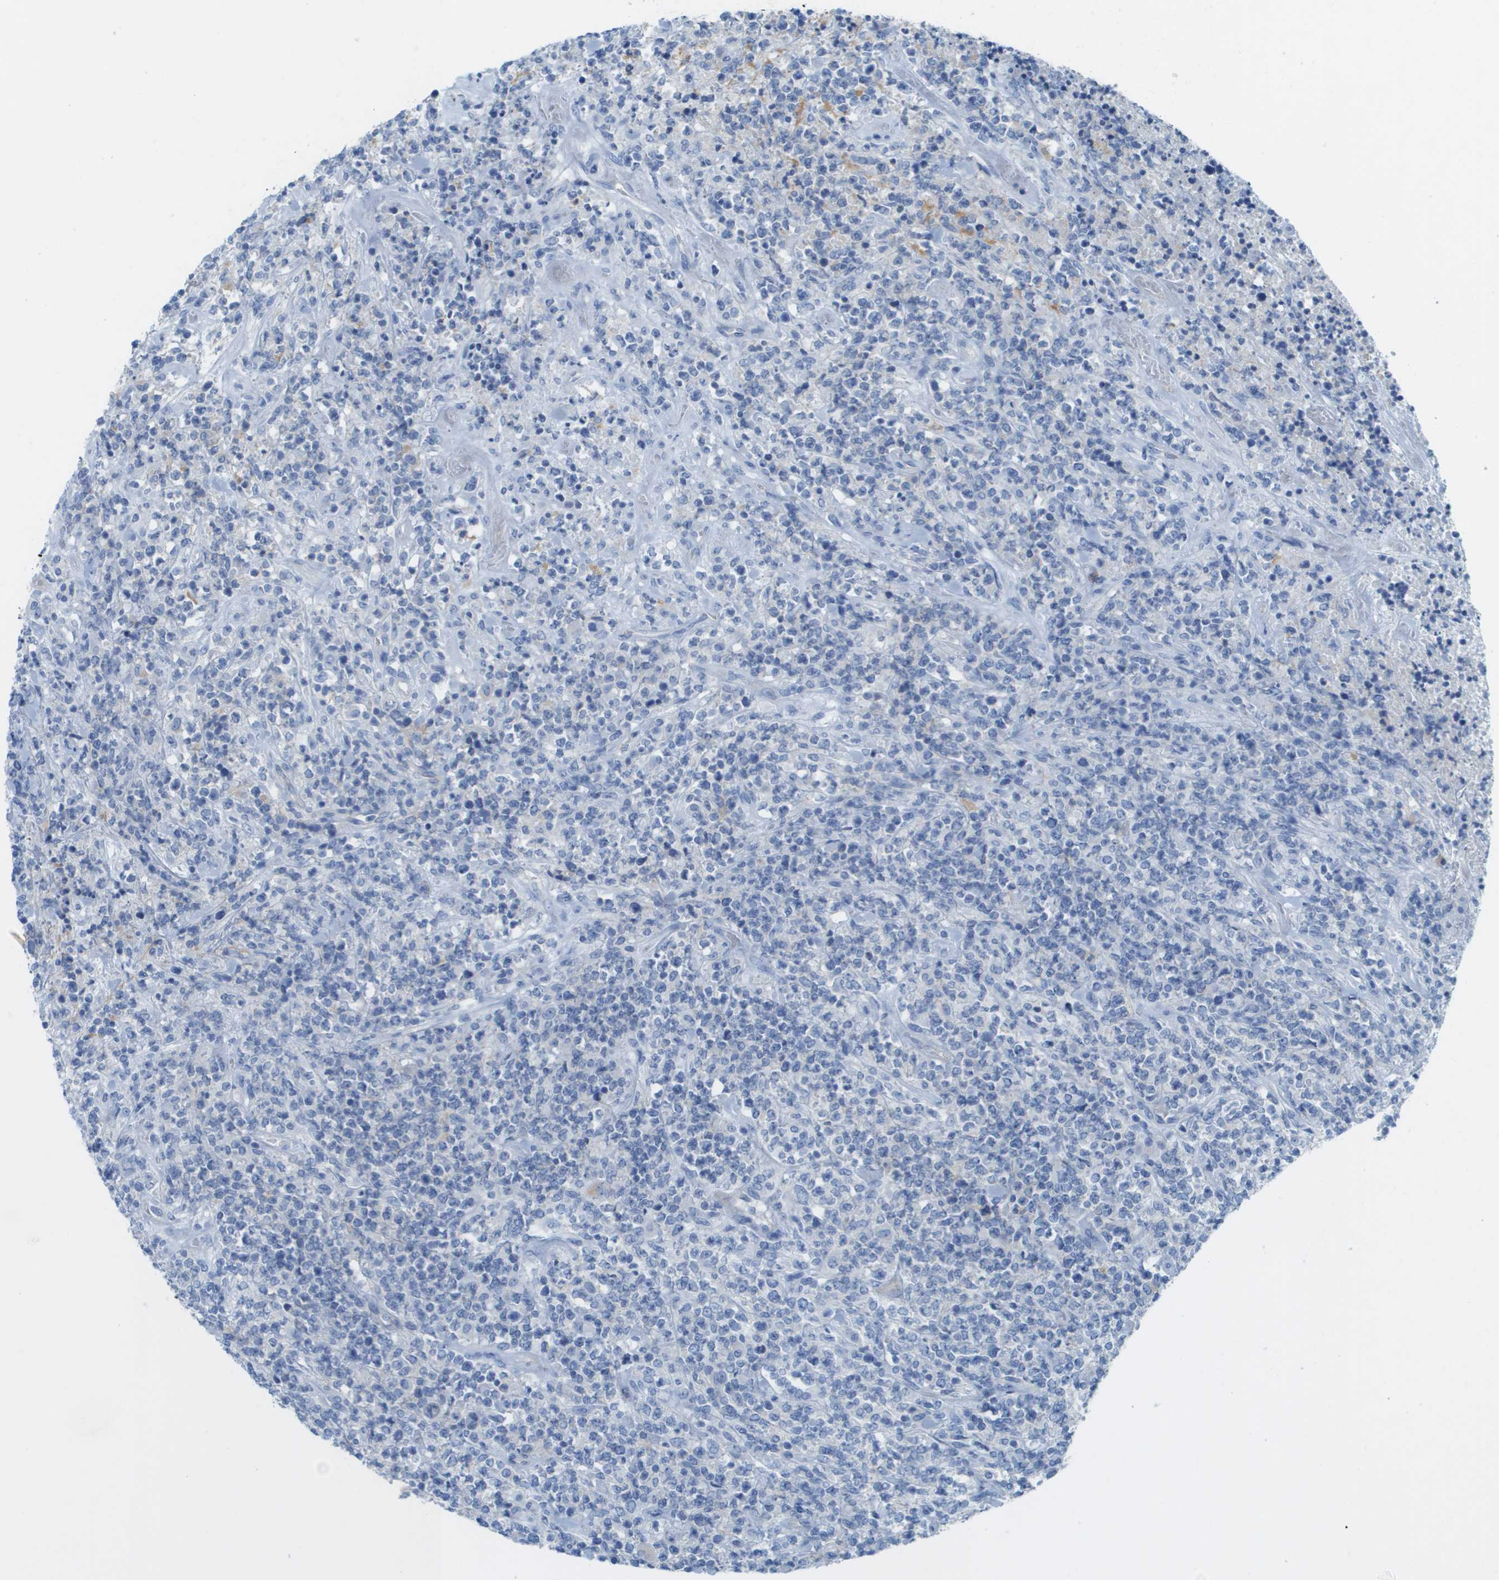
{"staining": {"intensity": "negative", "quantity": "none", "location": "none"}, "tissue": "lymphoma", "cell_type": "Tumor cells", "image_type": "cancer", "snomed": [{"axis": "morphology", "description": "Malignant lymphoma, non-Hodgkin's type, High grade"}, {"axis": "topography", "description": "Soft tissue"}], "caption": "High magnification brightfield microscopy of malignant lymphoma, non-Hodgkin's type (high-grade) stained with DAB (brown) and counterstained with hematoxylin (blue): tumor cells show no significant expression.", "gene": "CD46", "patient": {"sex": "male", "age": 18}}